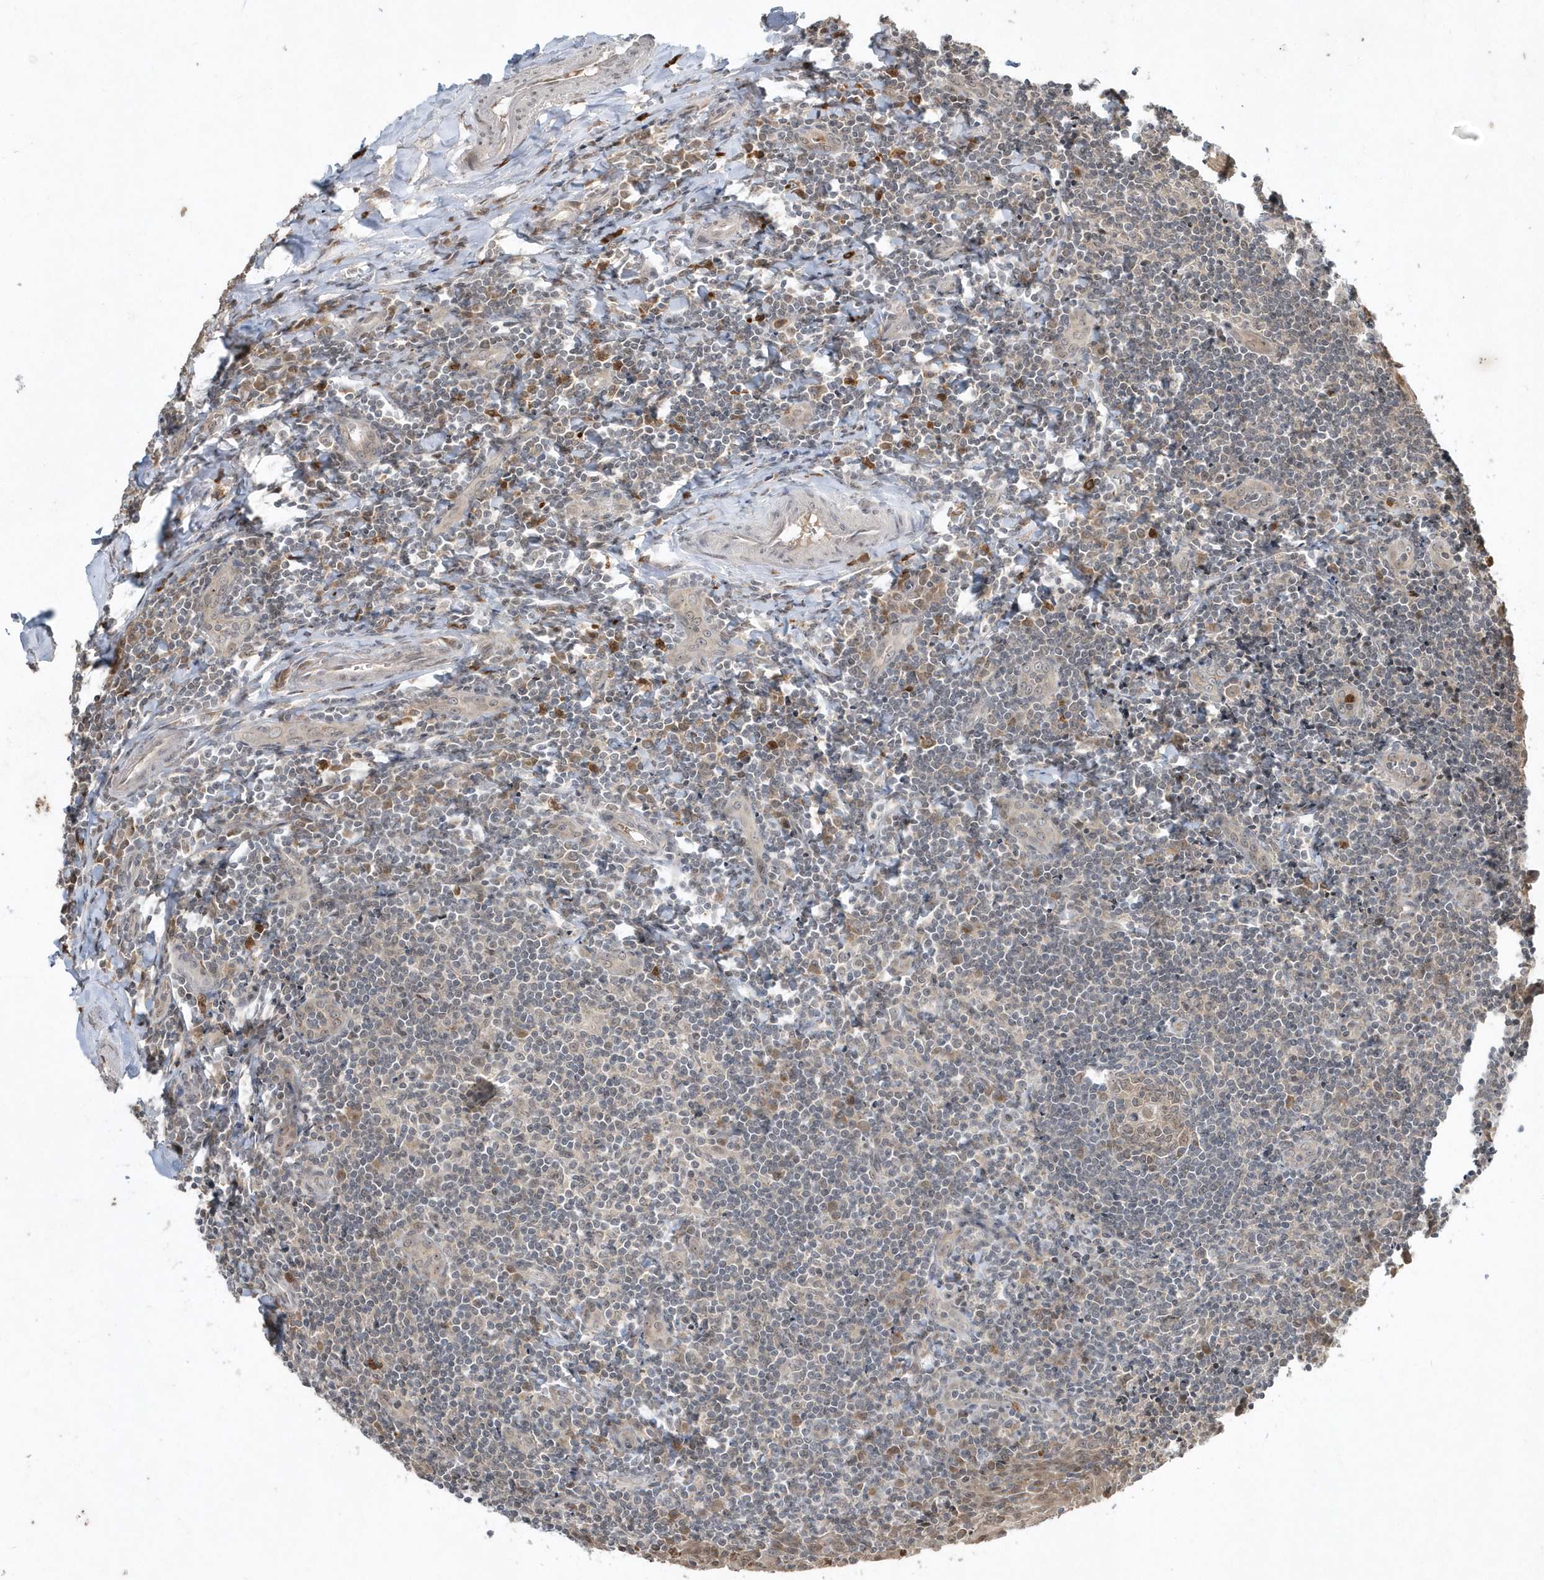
{"staining": {"intensity": "weak", "quantity": "<25%", "location": "cytoplasmic/membranous"}, "tissue": "tonsil", "cell_type": "Germinal center cells", "image_type": "normal", "snomed": [{"axis": "morphology", "description": "Normal tissue, NOS"}, {"axis": "topography", "description": "Tonsil"}], "caption": "The immunohistochemistry (IHC) micrograph has no significant expression in germinal center cells of tonsil.", "gene": "EIF2B1", "patient": {"sex": "male", "age": 27}}